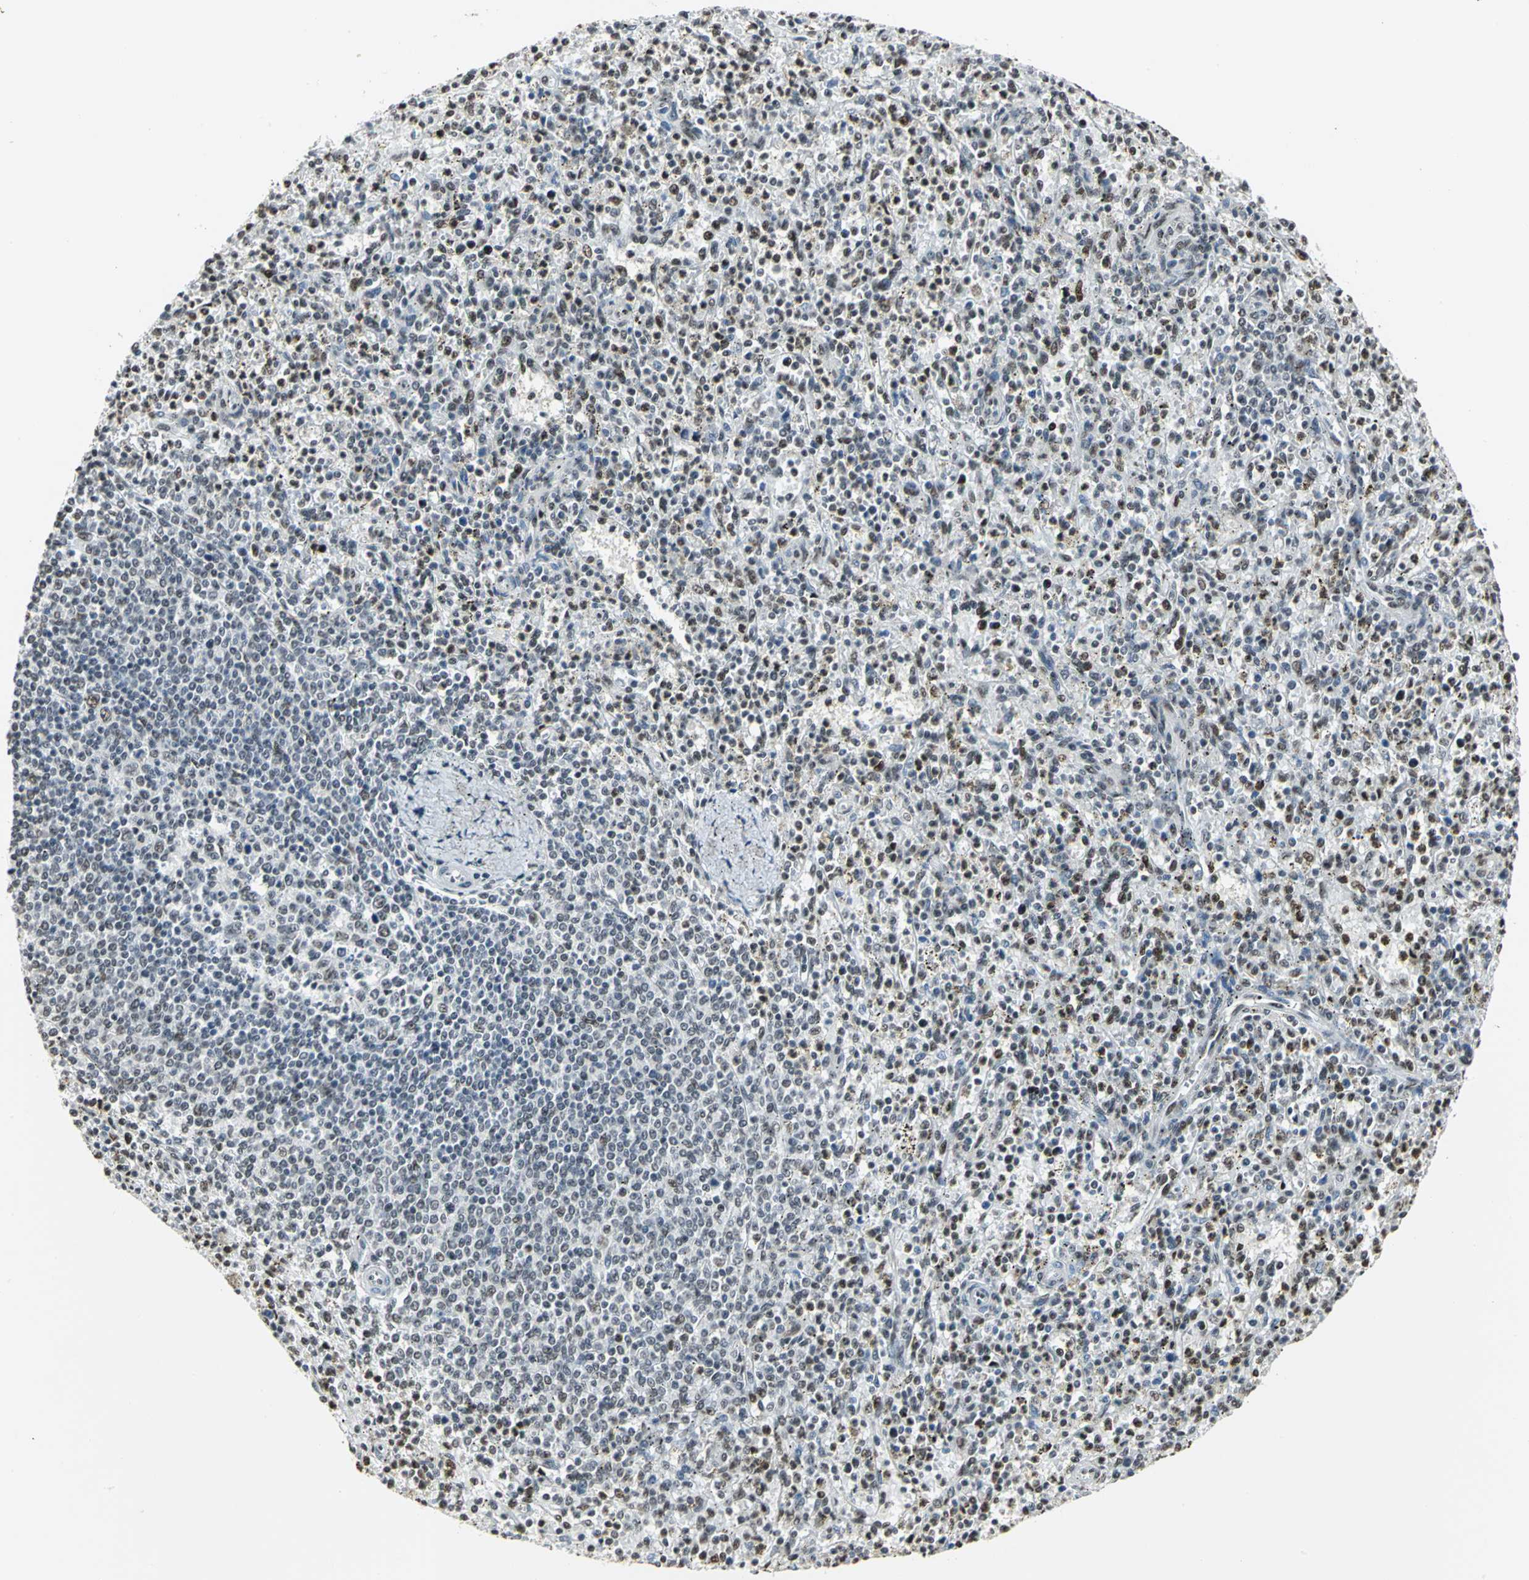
{"staining": {"intensity": "strong", "quantity": "25%-75%", "location": "nuclear"}, "tissue": "spleen", "cell_type": "Cells in red pulp", "image_type": "normal", "snomed": [{"axis": "morphology", "description": "Normal tissue, NOS"}, {"axis": "topography", "description": "Spleen"}], "caption": "This is a photomicrograph of immunohistochemistry (IHC) staining of benign spleen, which shows strong staining in the nuclear of cells in red pulp.", "gene": "CCDC88C", "patient": {"sex": "male", "age": 72}}